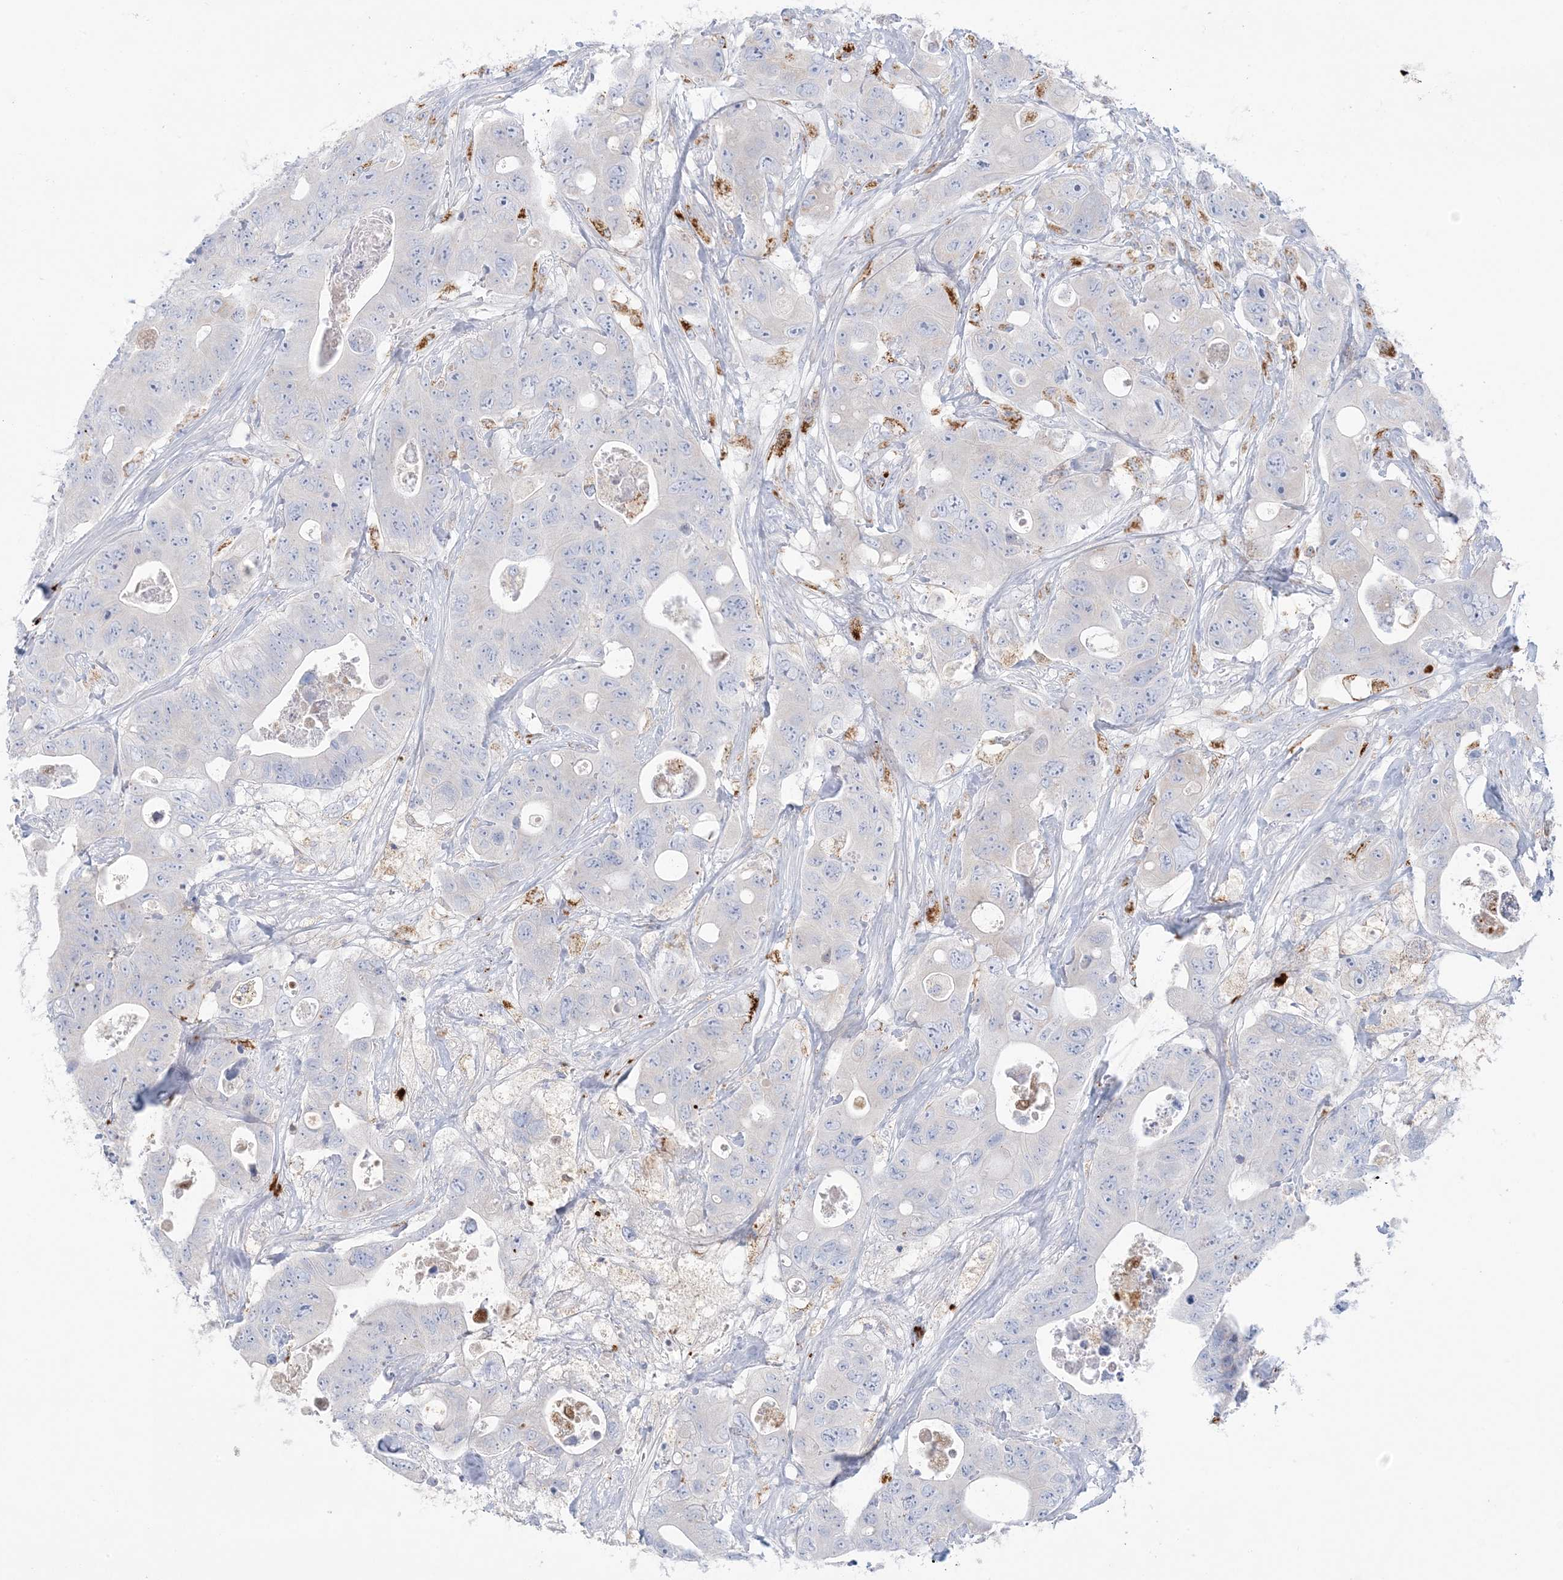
{"staining": {"intensity": "negative", "quantity": "none", "location": "none"}, "tissue": "colorectal cancer", "cell_type": "Tumor cells", "image_type": "cancer", "snomed": [{"axis": "morphology", "description": "Adenocarcinoma, NOS"}, {"axis": "topography", "description": "Colon"}], "caption": "Tumor cells are negative for protein expression in human adenocarcinoma (colorectal).", "gene": "KCTD6", "patient": {"sex": "female", "age": 46}}